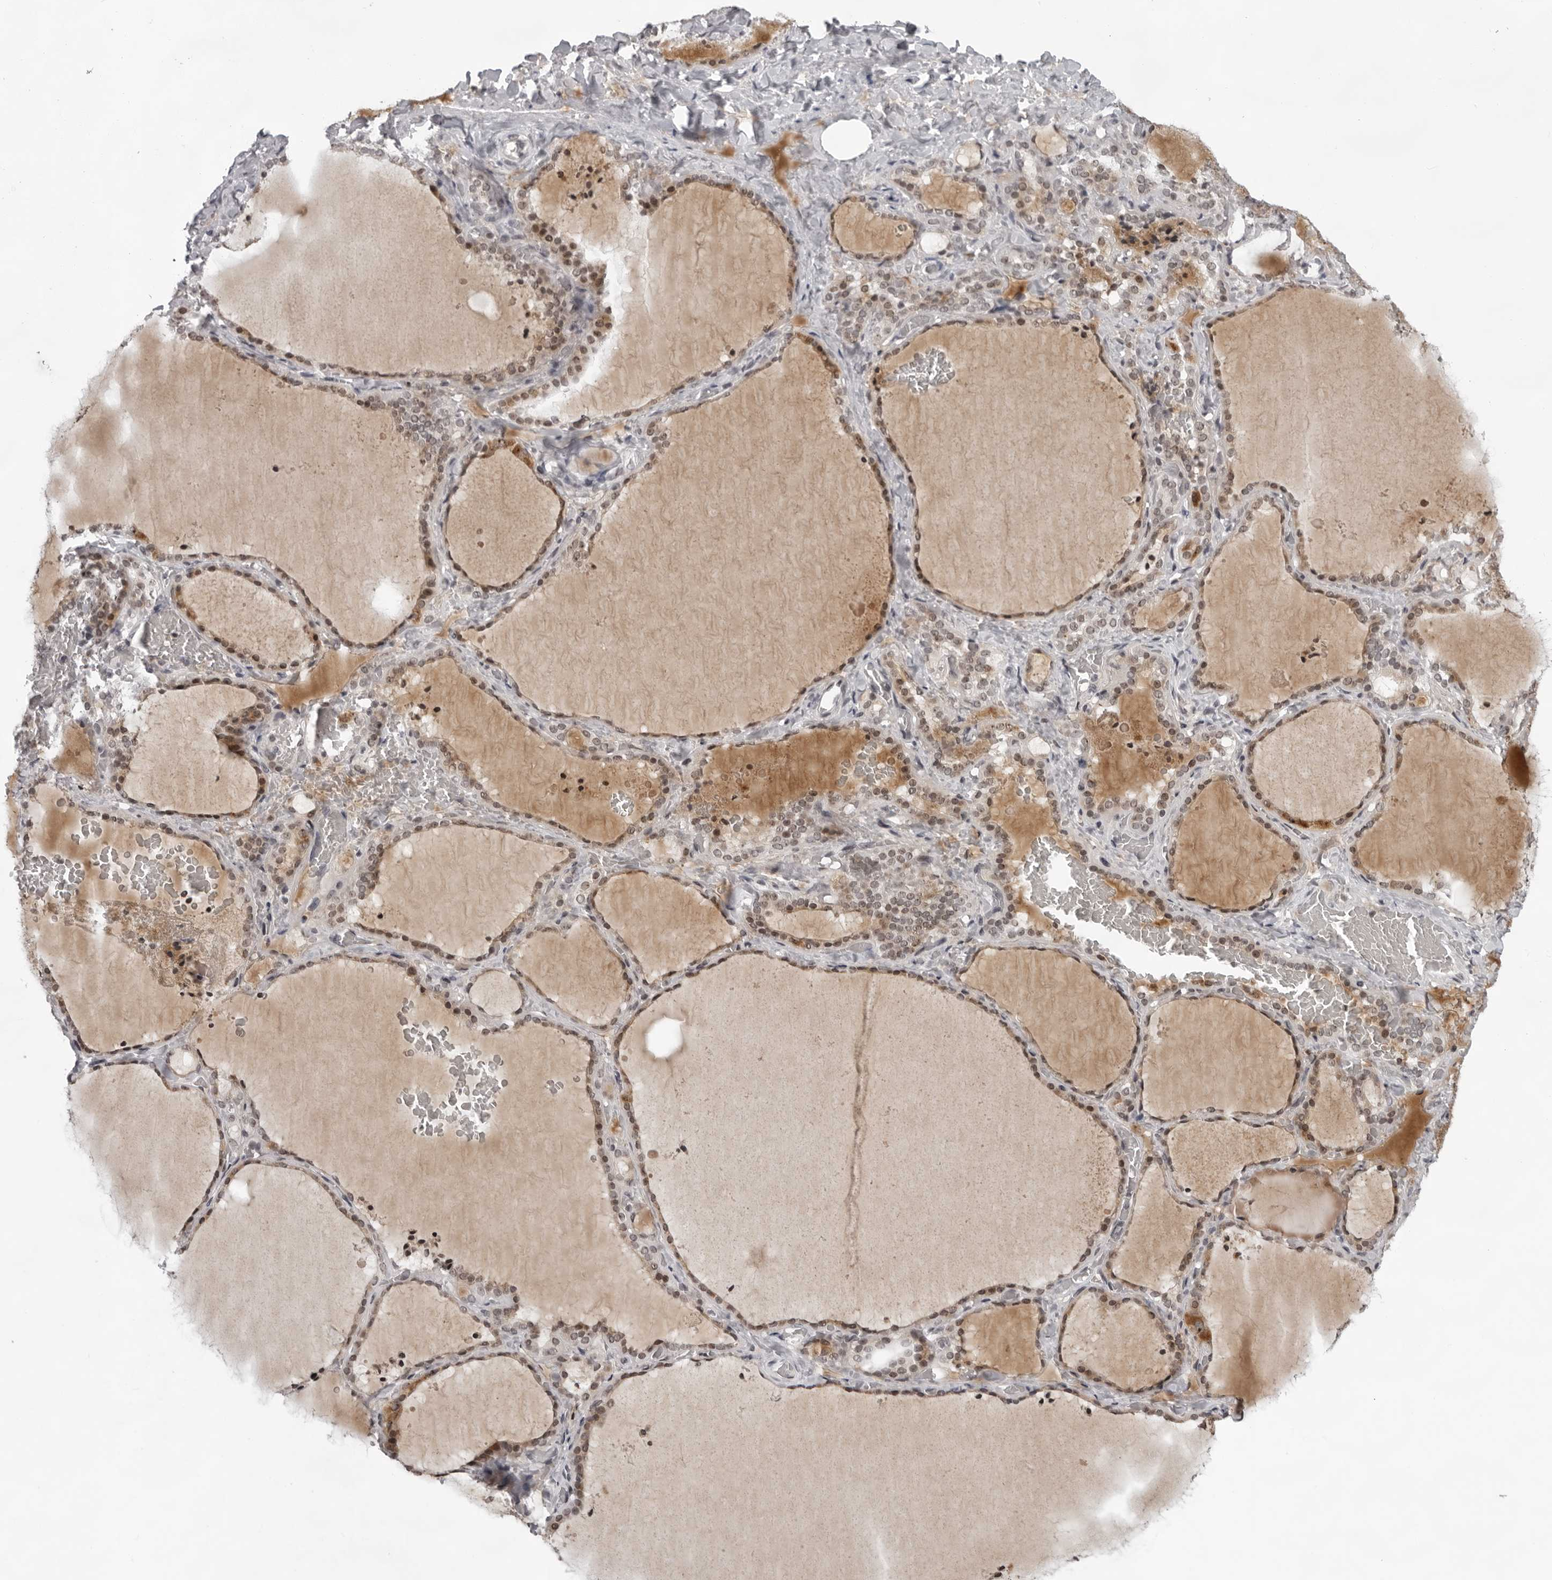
{"staining": {"intensity": "strong", "quantity": ">75%", "location": "cytoplasmic/membranous,nuclear"}, "tissue": "thyroid gland", "cell_type": "Glandular cells", "image_type": "normal", "snomed": [{"axis": "morphology", "description": "Normal tissue, NOS"}, {"axis": "topography", "description": "Thyroid gland"}], "caption": "Immunohistochemistry (DAB (3,3'-diaminobenzidine)) staining of unremarkable human thyroid gland exhibits strong cytoplasmic/membranous,nuclear protein expression in about >75% of glandular cells.", "gene": "EXOSC10", "patient": {"sex": "female", "age": 22}}